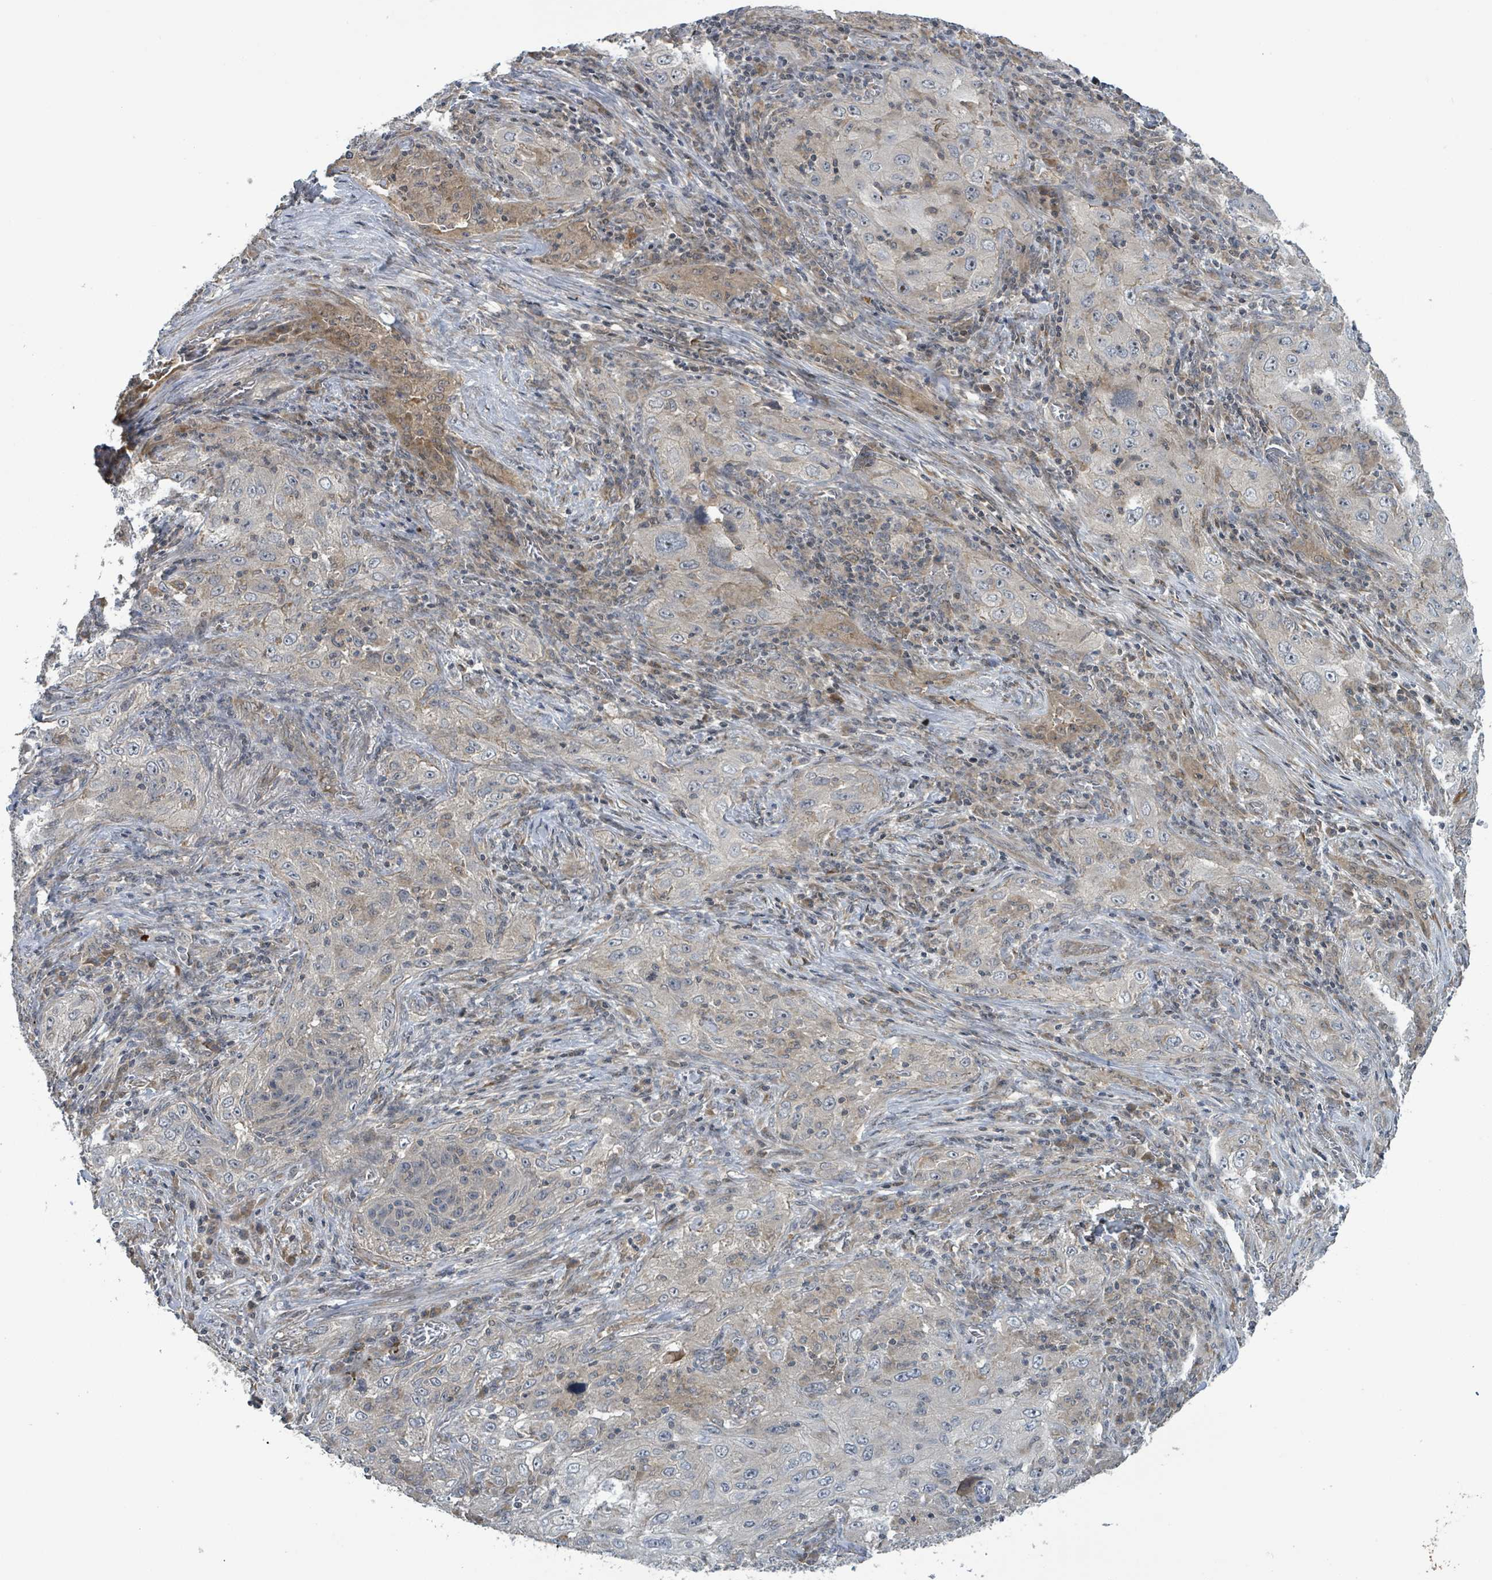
{"staining": {"intensity": "weak", "quantity": "<25%", "location": "cytoplasmic/membranous"}, "tissue": "lung cancer", "cell_type": "Tumor cells", "image_type": "cancer", "snomed": [{"axis": "morphology", "description": "Squamous cell carcinoma, NOS"}, {"axis": "topography", "description": "Lung"}], "caption": "This is an immunohistochemistry histopathology image of squamous cell carcinoma (lung). There is no staining in tumor cells.", "gene": "CCDC121", "patient": {"sex": "female", "age": 69}}